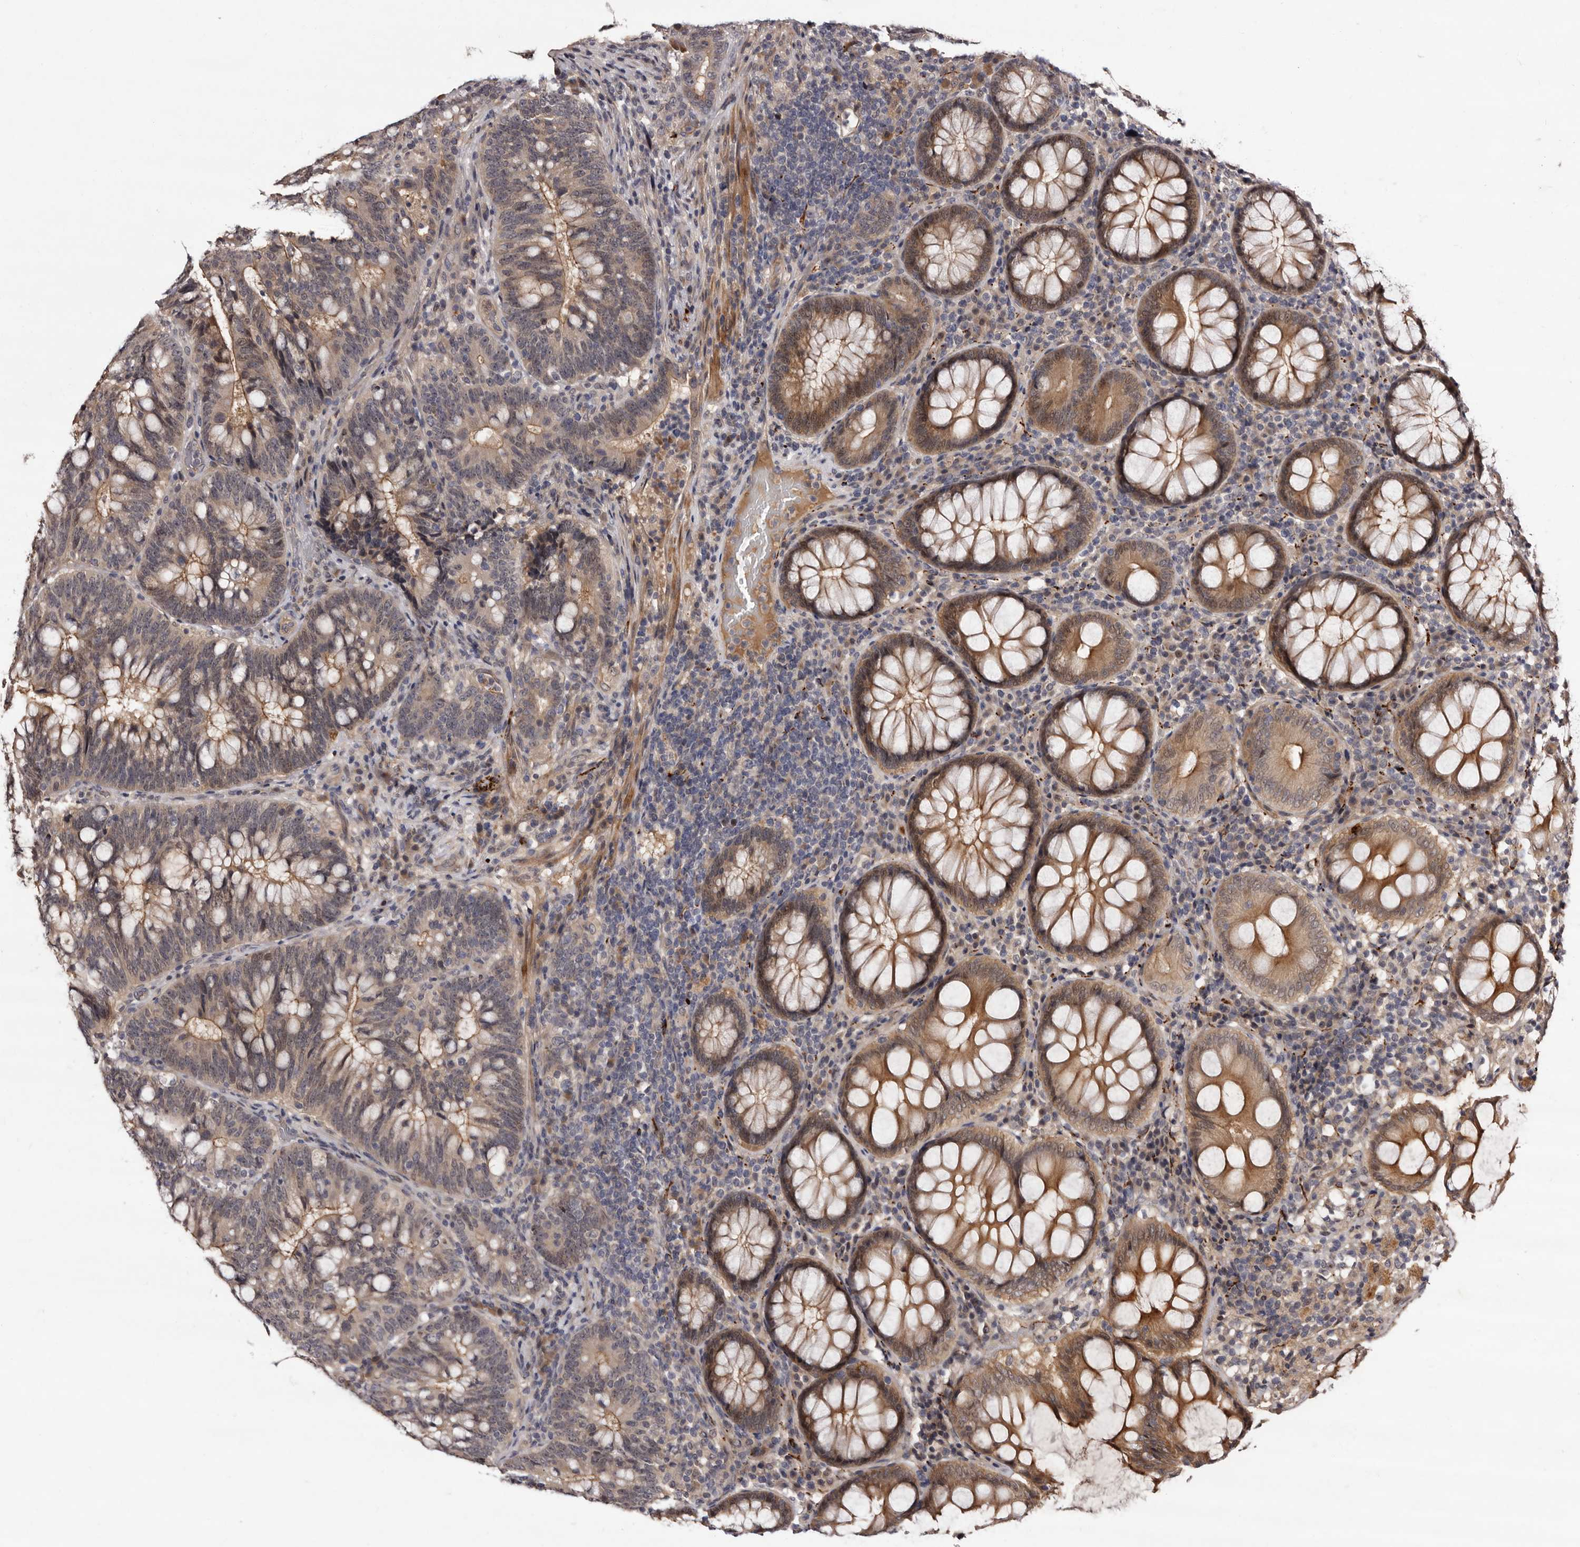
{"staining": {"intensity": "moderate", "quantity": "25%-75%", "location": "cytoplasmic/membranous"}, "tissue": "colorectal cancer", "cell_type": "Tumor cells", "image_type": "cancer", "snomed": [{"axis": "morphology", "description": "Adenocarcinoma, NOS"}, {"axis": "topography", "description": "Colon"}], "caption": "Adenocarcinoma (colorectal) stained with a protein marker shows moderate staining in tumor cells.", "gene": "LANCL2", "patient": {"sex": "female", "age": 66}}